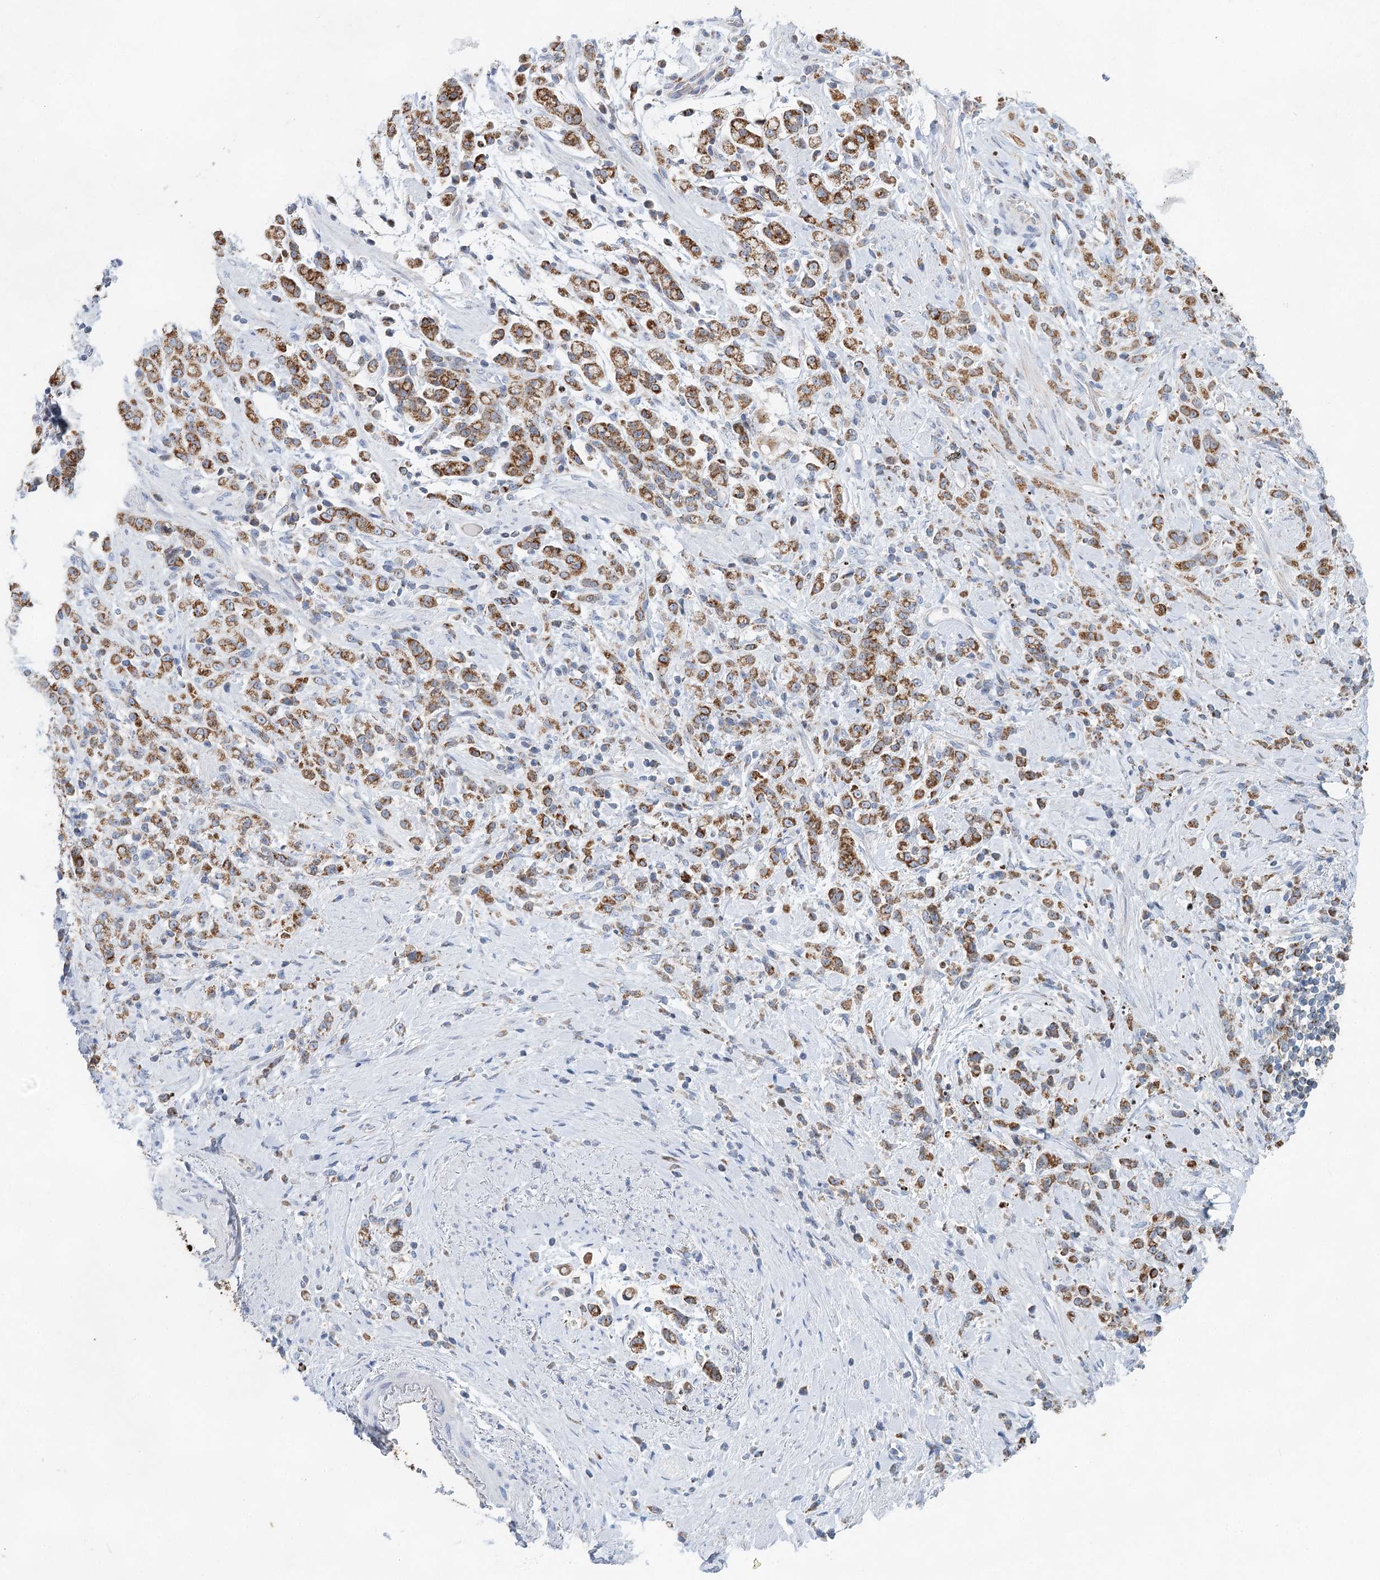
{"staining": {"intensity": "moderate", "quantity": ">75%", "location": "cytoplasmic/membranous"}, "tissue": "stomach cancer", "cell_type": "Tumor cells", "image_type": "cancer", "snomed": [{"axis": "morphology", "description": "Adenocarcinoma, NOS"}, {"axis": "topography", "description": "Stomach"}], "caption": "IHC (DAB) staining of human stomach cancer reveals moderate cytoplasmic/membranous protein staining in approximately >75% of tumor cells.", "gene": "XPO6", "patient": {"sex": "female", "age": 60}}